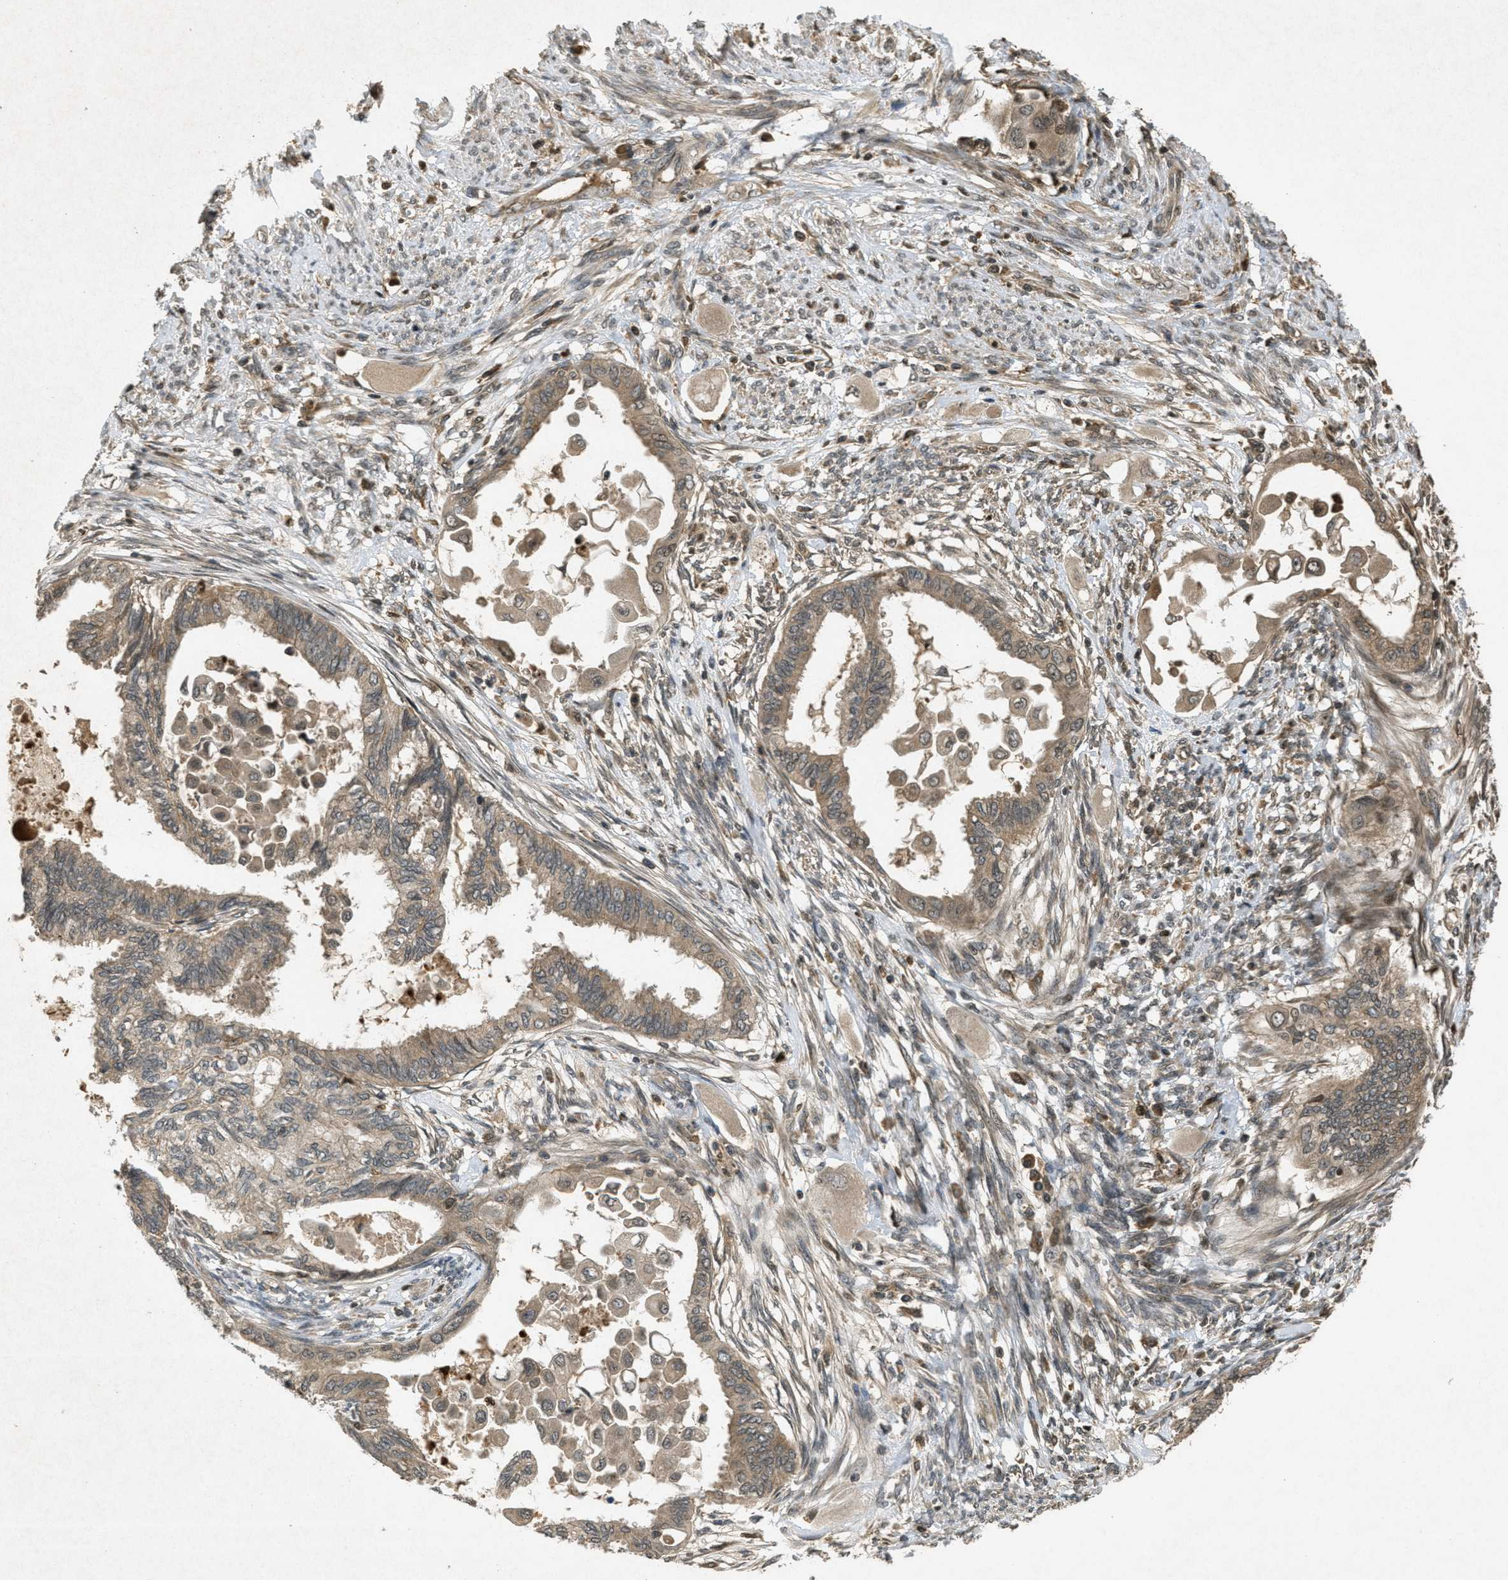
{"staining": {"intensity": "moderate", "quantity": ">75%", "location": "cytoplasmic/membranous"}, "tissue": "cervical cancer", "cell_type": "Tumor cells", "image_type": "cancer", "snomed": [{"axis": "morphology", "description": "Normal tissue, NOS"}, {"axis": "morphology", "description": "Adenocarcinoma, NOS"}, {"axis": "topography", "description": "Cervix"}, {"axis": "topography", "description": "Endometrium"}], "caption": "Tumor cells show moderate cytoplasmic/membranous expression in about >75% of cells in cervical cancer.", "gene": "ATG7", "patient": {"sex": "female", "age": 86}}